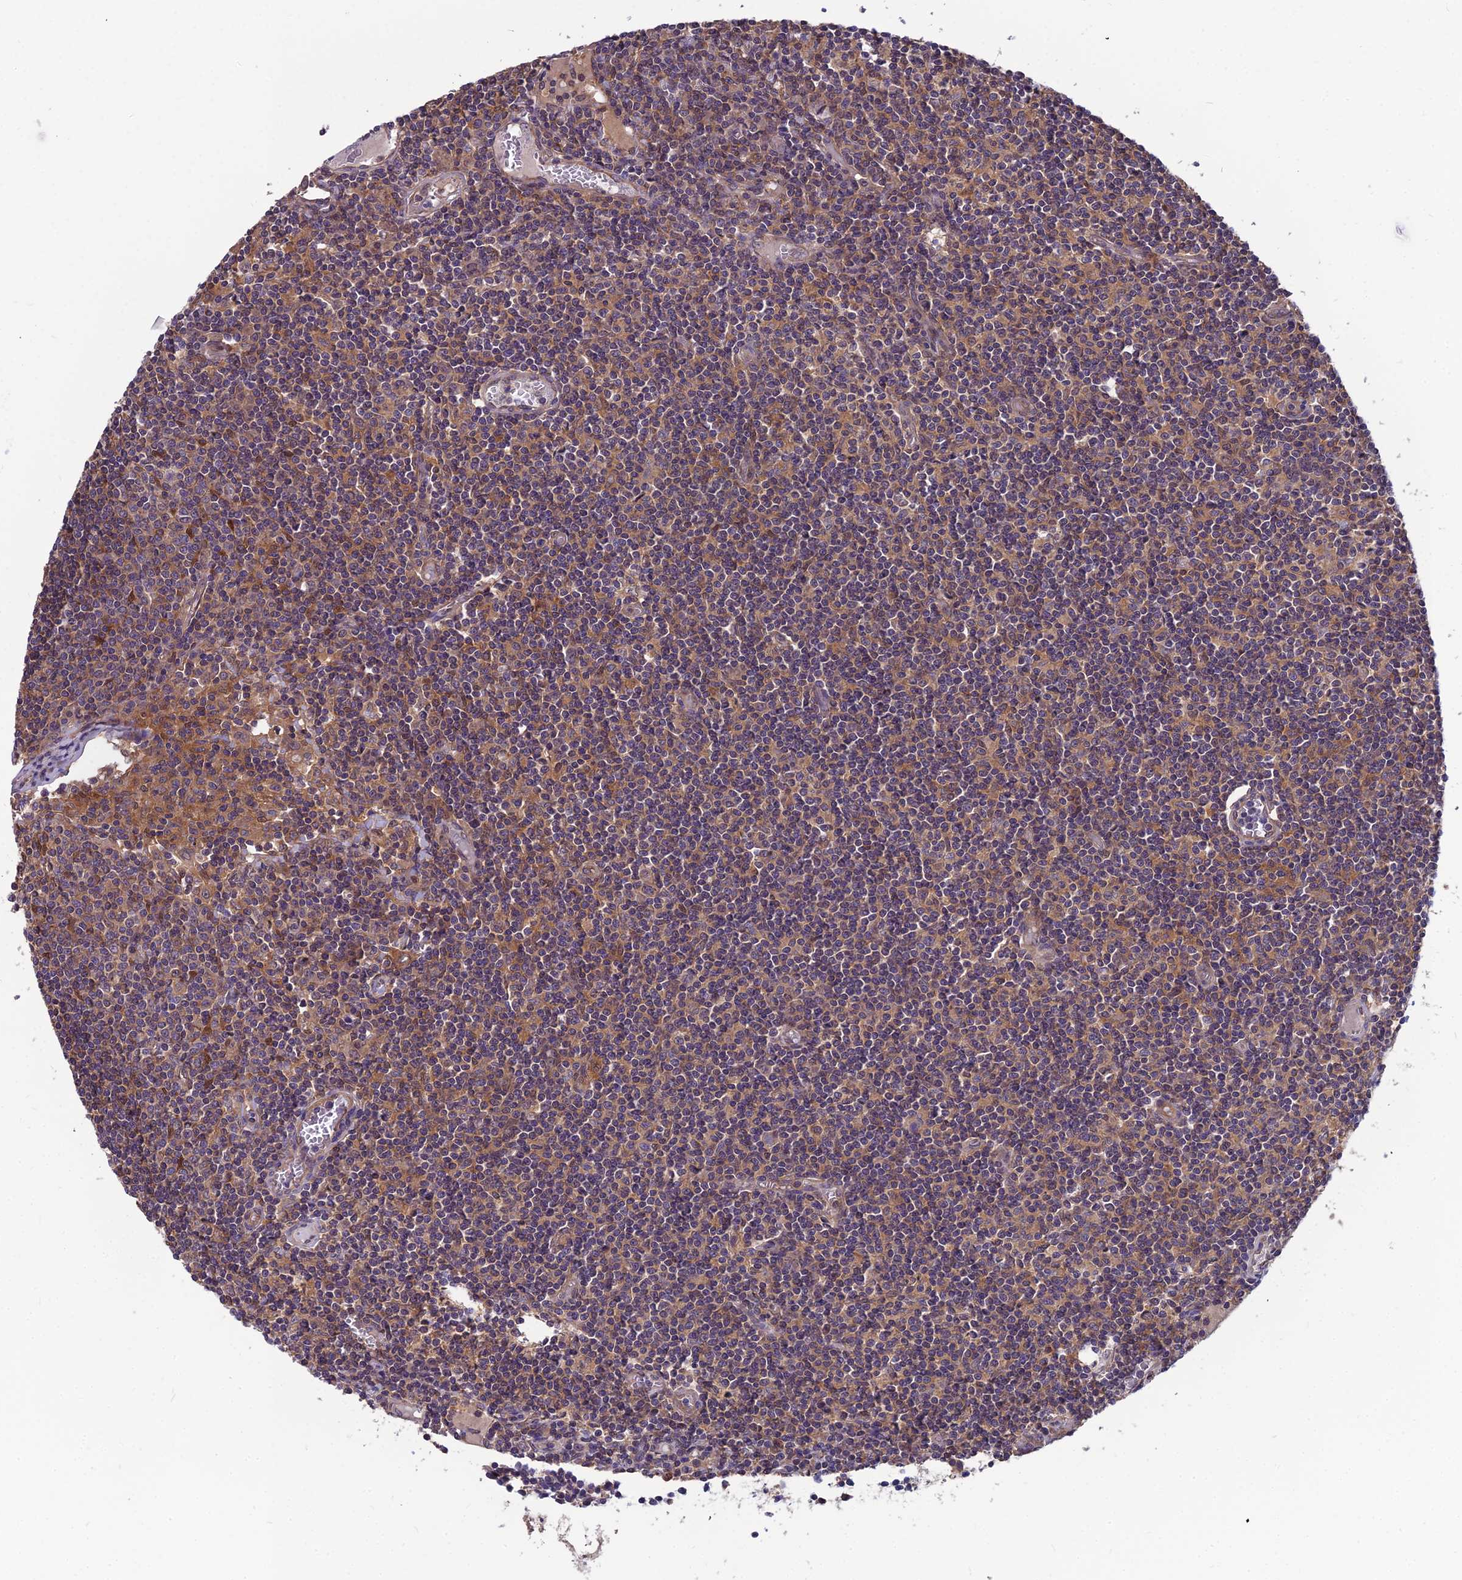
{"staining": {"intensity": "moderate", "quantity": ">75%", "location": "cytoplasmic/membranous"}, "tissue": "lymph node", "cell_type": "Germinal center cells", "image_type": "normal", "snomed": [{"axis": "morphology", "description": "Normal tissue, NOS"}, {"axis": "topography", "description": "Lymph node"}], "caption": "High-power microscopy captured an immunohistochemistry (IHC) micrograph of normal lymph node, revealing moderate cytoplasmic/membranous staining in about >75% of germinal center cells.", "gene": "MVD", "patient": {"sex": "female", "age": 55}}